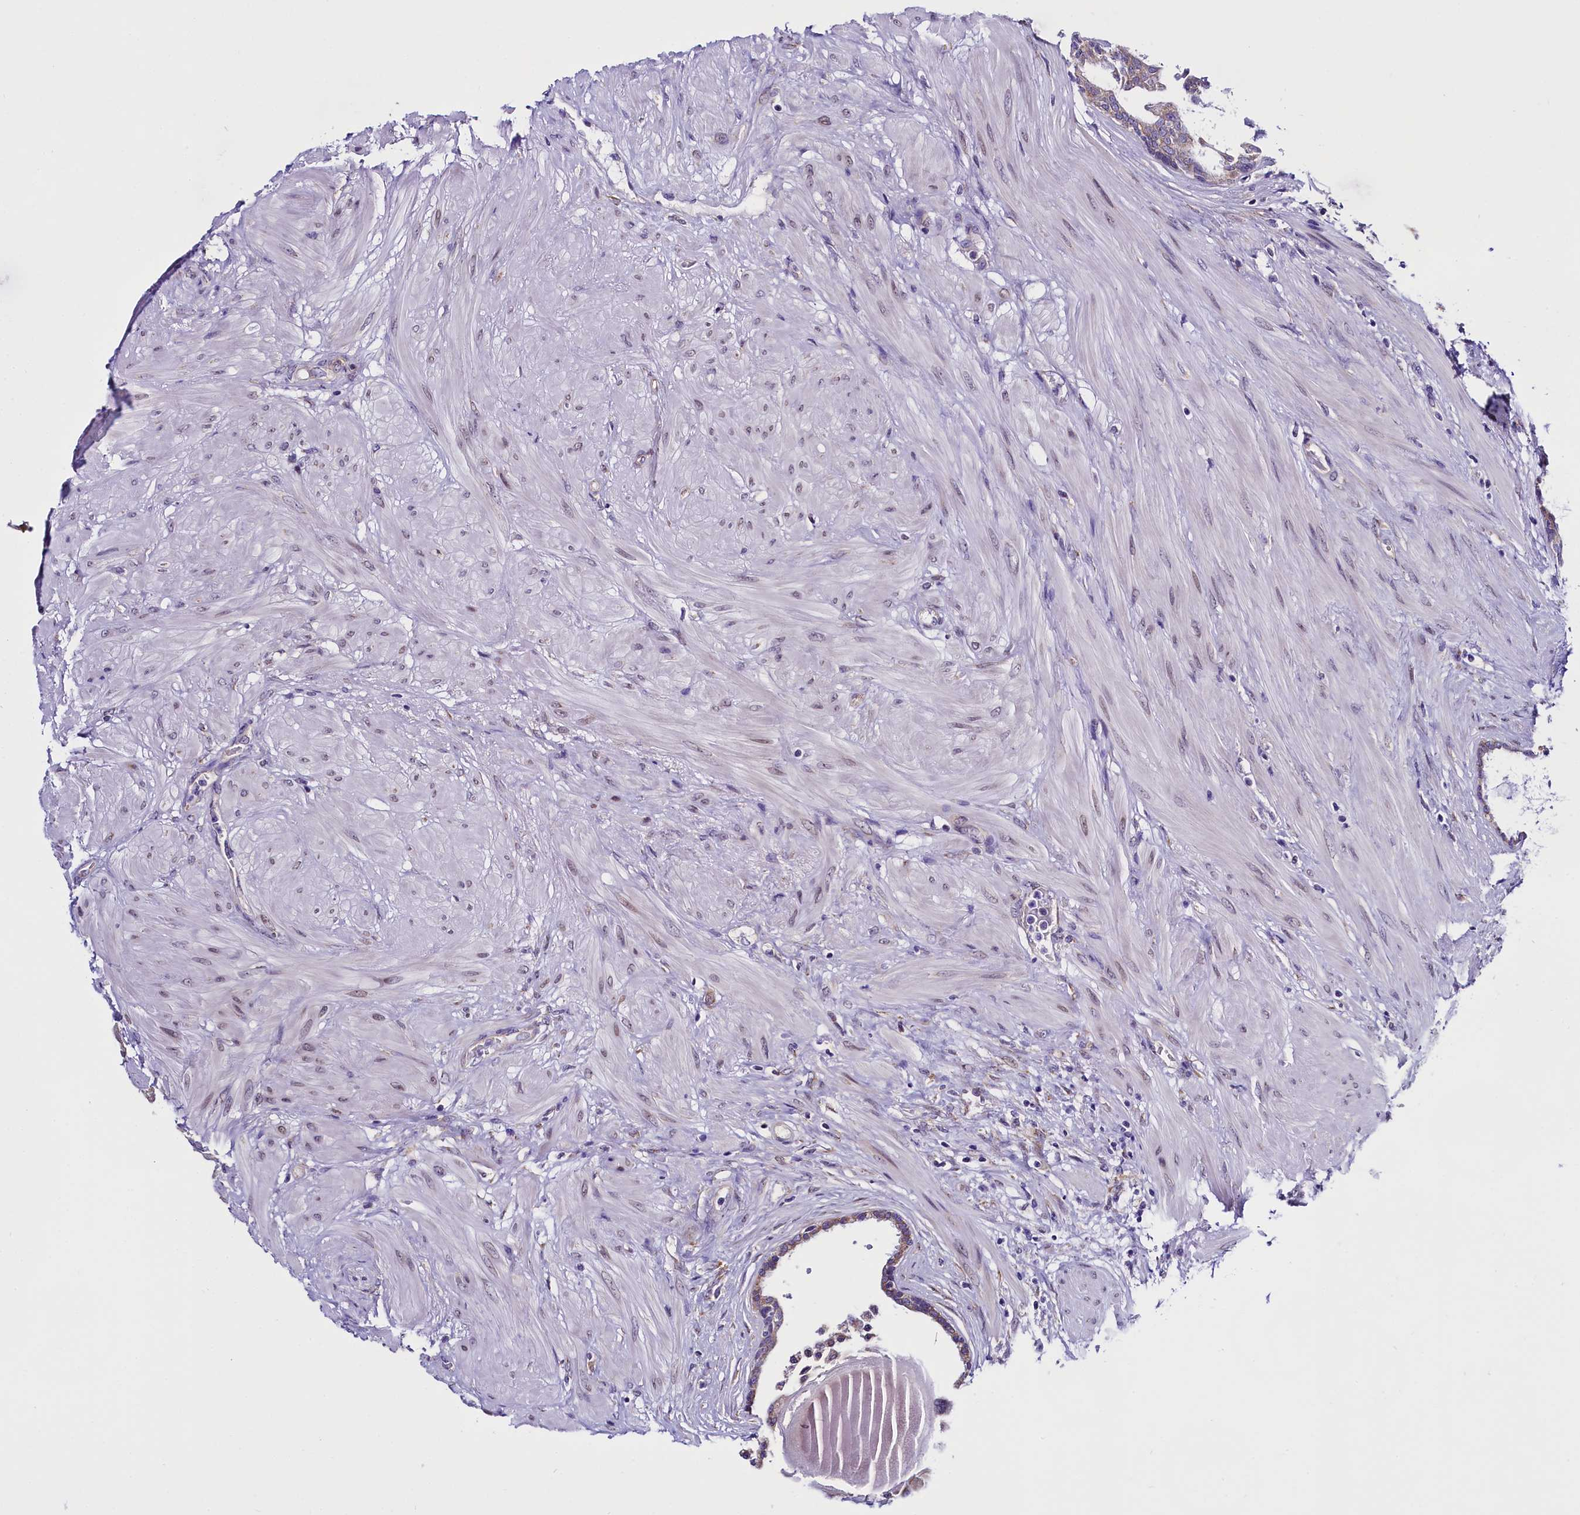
{"staining": {"intensity": "weak", "quantity": "25%-75%", "location": "cytoplasmic/membranous"}, "tissue": "prostate", "cell_type": "Glandular cells", "image_type": "normal", "snomed": [{"axis": "morphology", "description": "Normal tissue, NOS"}, {"axis": "topography", "description": "Prostate"}], "caption": "Normal prostate exhibits weak cytoplasmic/membranous positivity in approximately 25%-75% of glandular cells.", "gene": "UACA", "patient": {"sex": "male", "age": 48}}